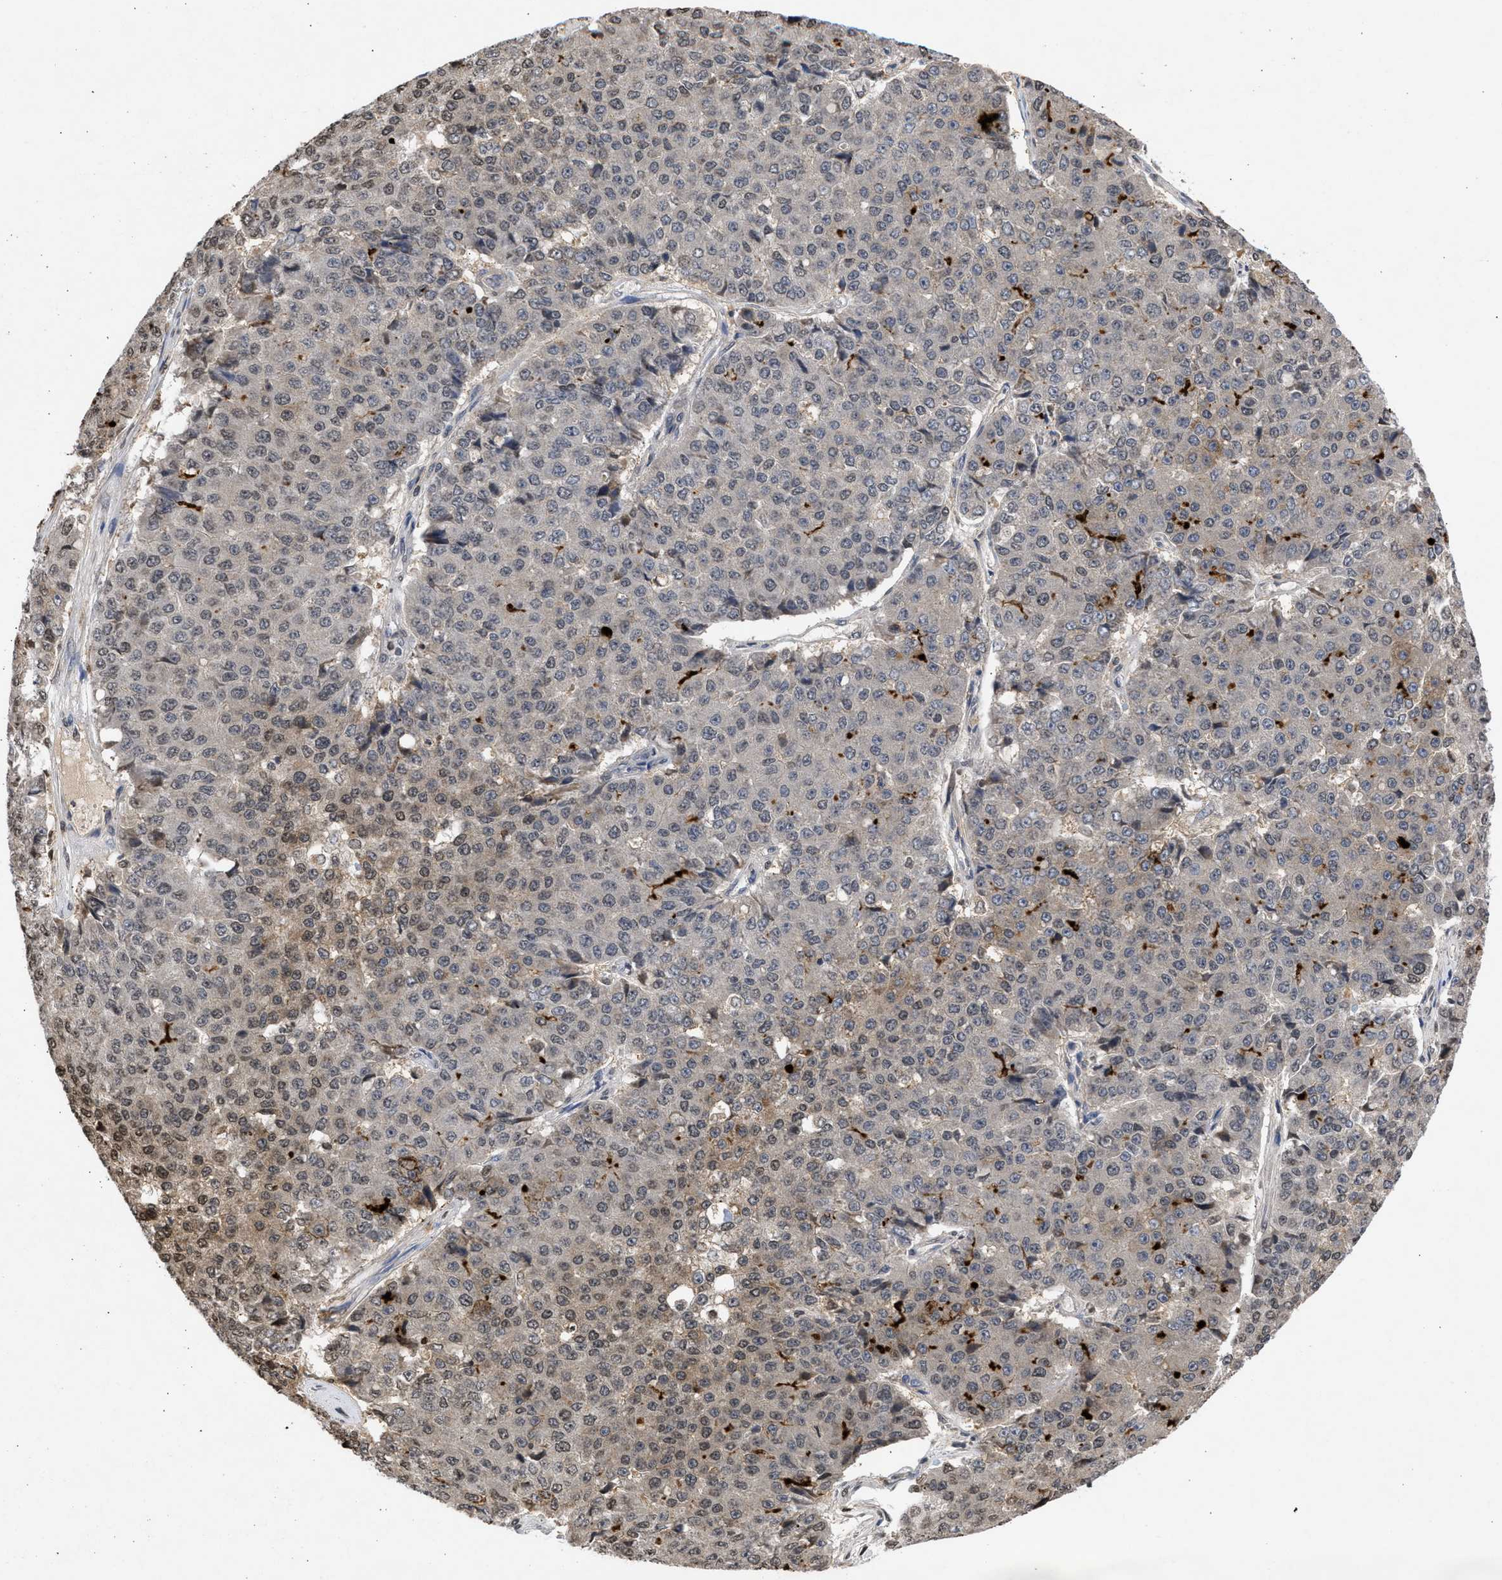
{"staining": {"intensity": "weak", "quantity": "25%-75%", "location": "cytoplasmic/membranous,nuclear"}, "tissue": "pancreatic cancer", "cell_type": "Tumor cells", "image_type": "cancer", "snomed": [{"axis": "morphology", "description": "Adenocarcinoma, NOS"}, {"axis": "topography", "description": "Pancreas"}], "caption": "A brown stain highlights weak cytoplasmic/membranous and nuclear positivity of a protein in pancreatic adenocarcinoma tumor cells.", "gene": "NUP35", "patient": {"sex": "male", "age": 50}}